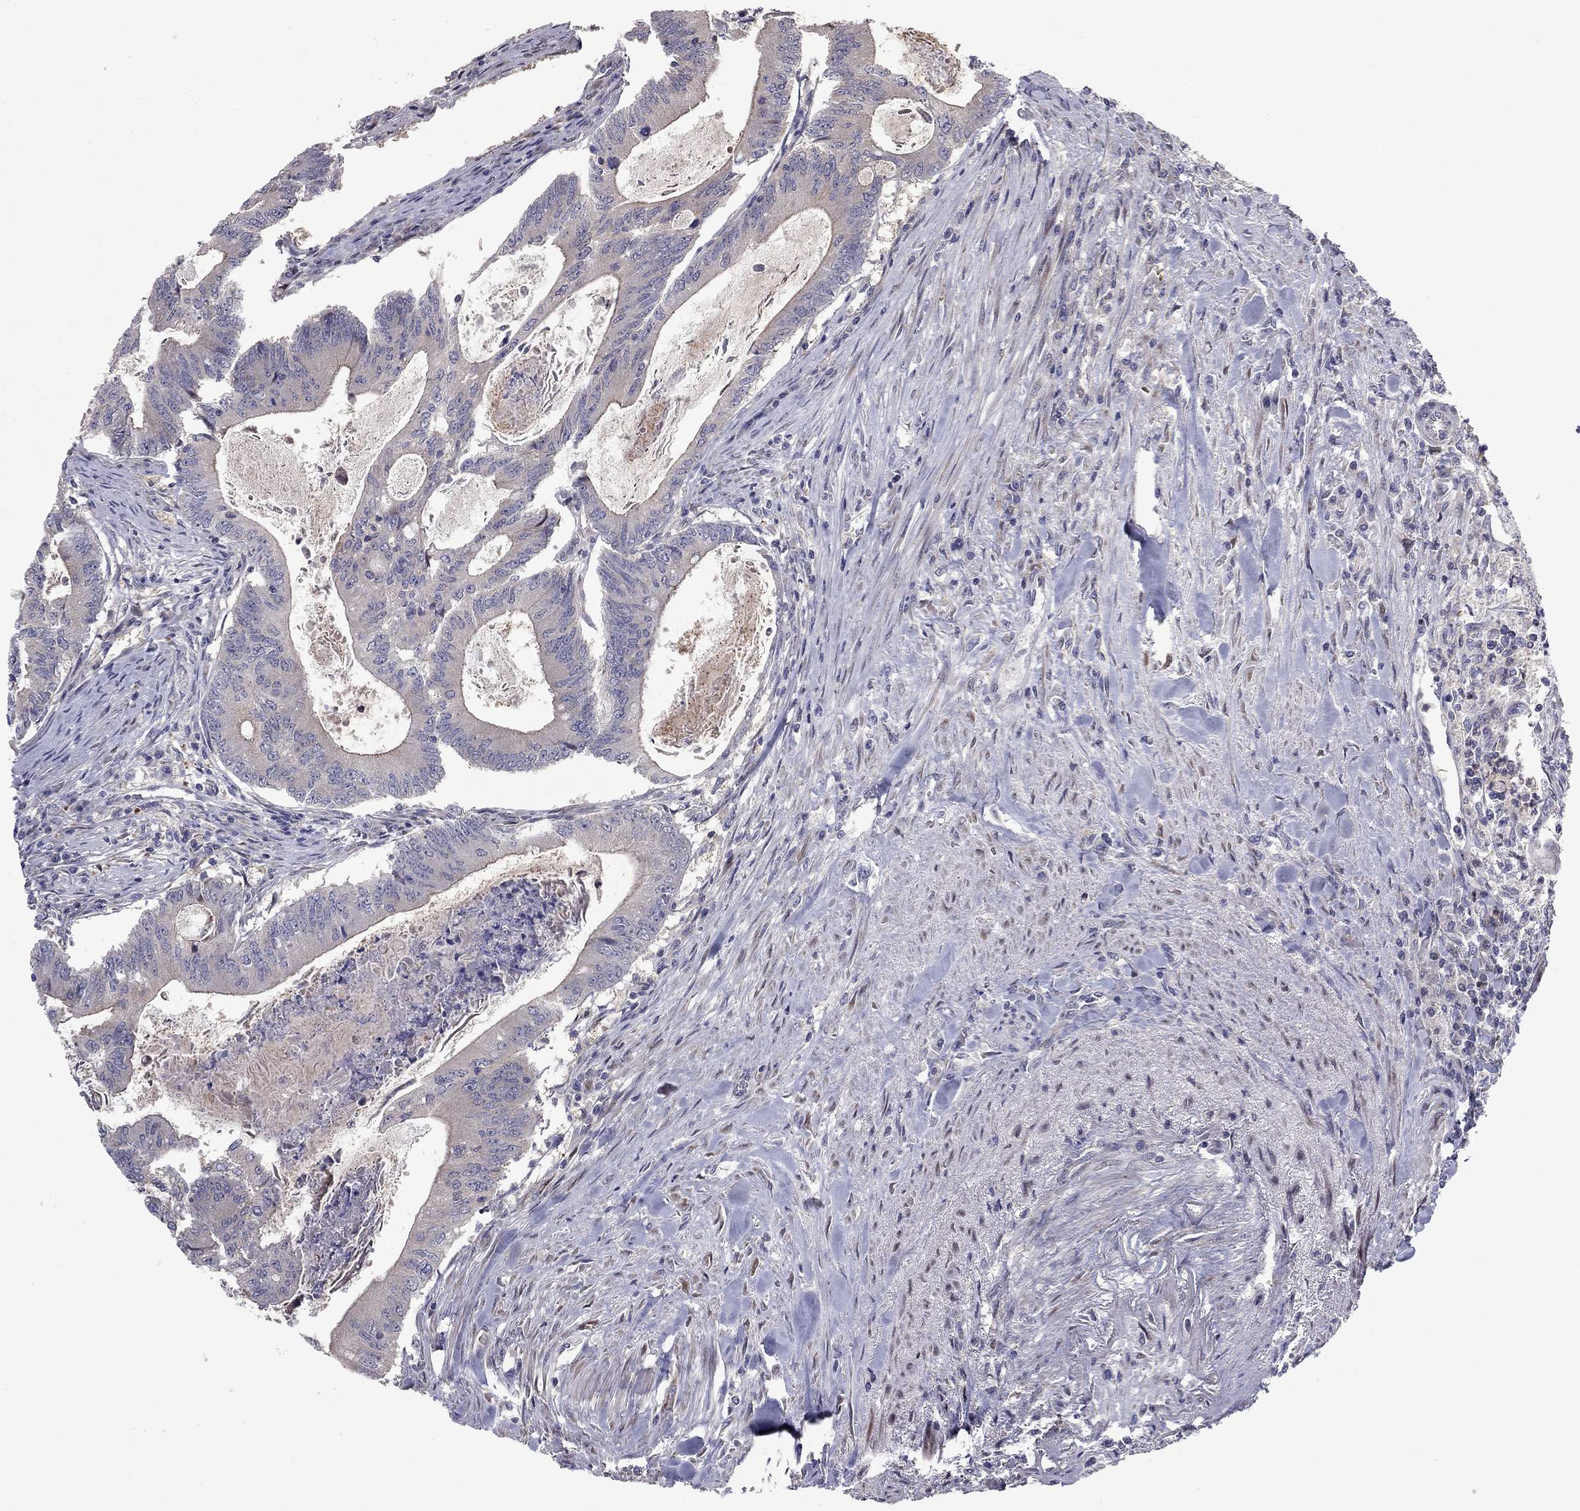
{"staining": {"intensity": "moderate", "quantity": "<25%", "location": "cytoplasmic/membranous"}, "tissue": "colorectal cancer", "cell_type": "Tumor cells", "image_type": "cancer", "snomed": [{"axis": "morphology", "description": "Adenocarcinoma, NOS"}, {"axis": "topography", "description": "Colon"}], "caption": "Brown immunohistochemical staining in colorectal cancer exhibits moderate cytoplasmic/membranous expression in about <25% of tumor cells.", "gene": "DUSP7", "patient": {"sex": "female", "age": 70}}